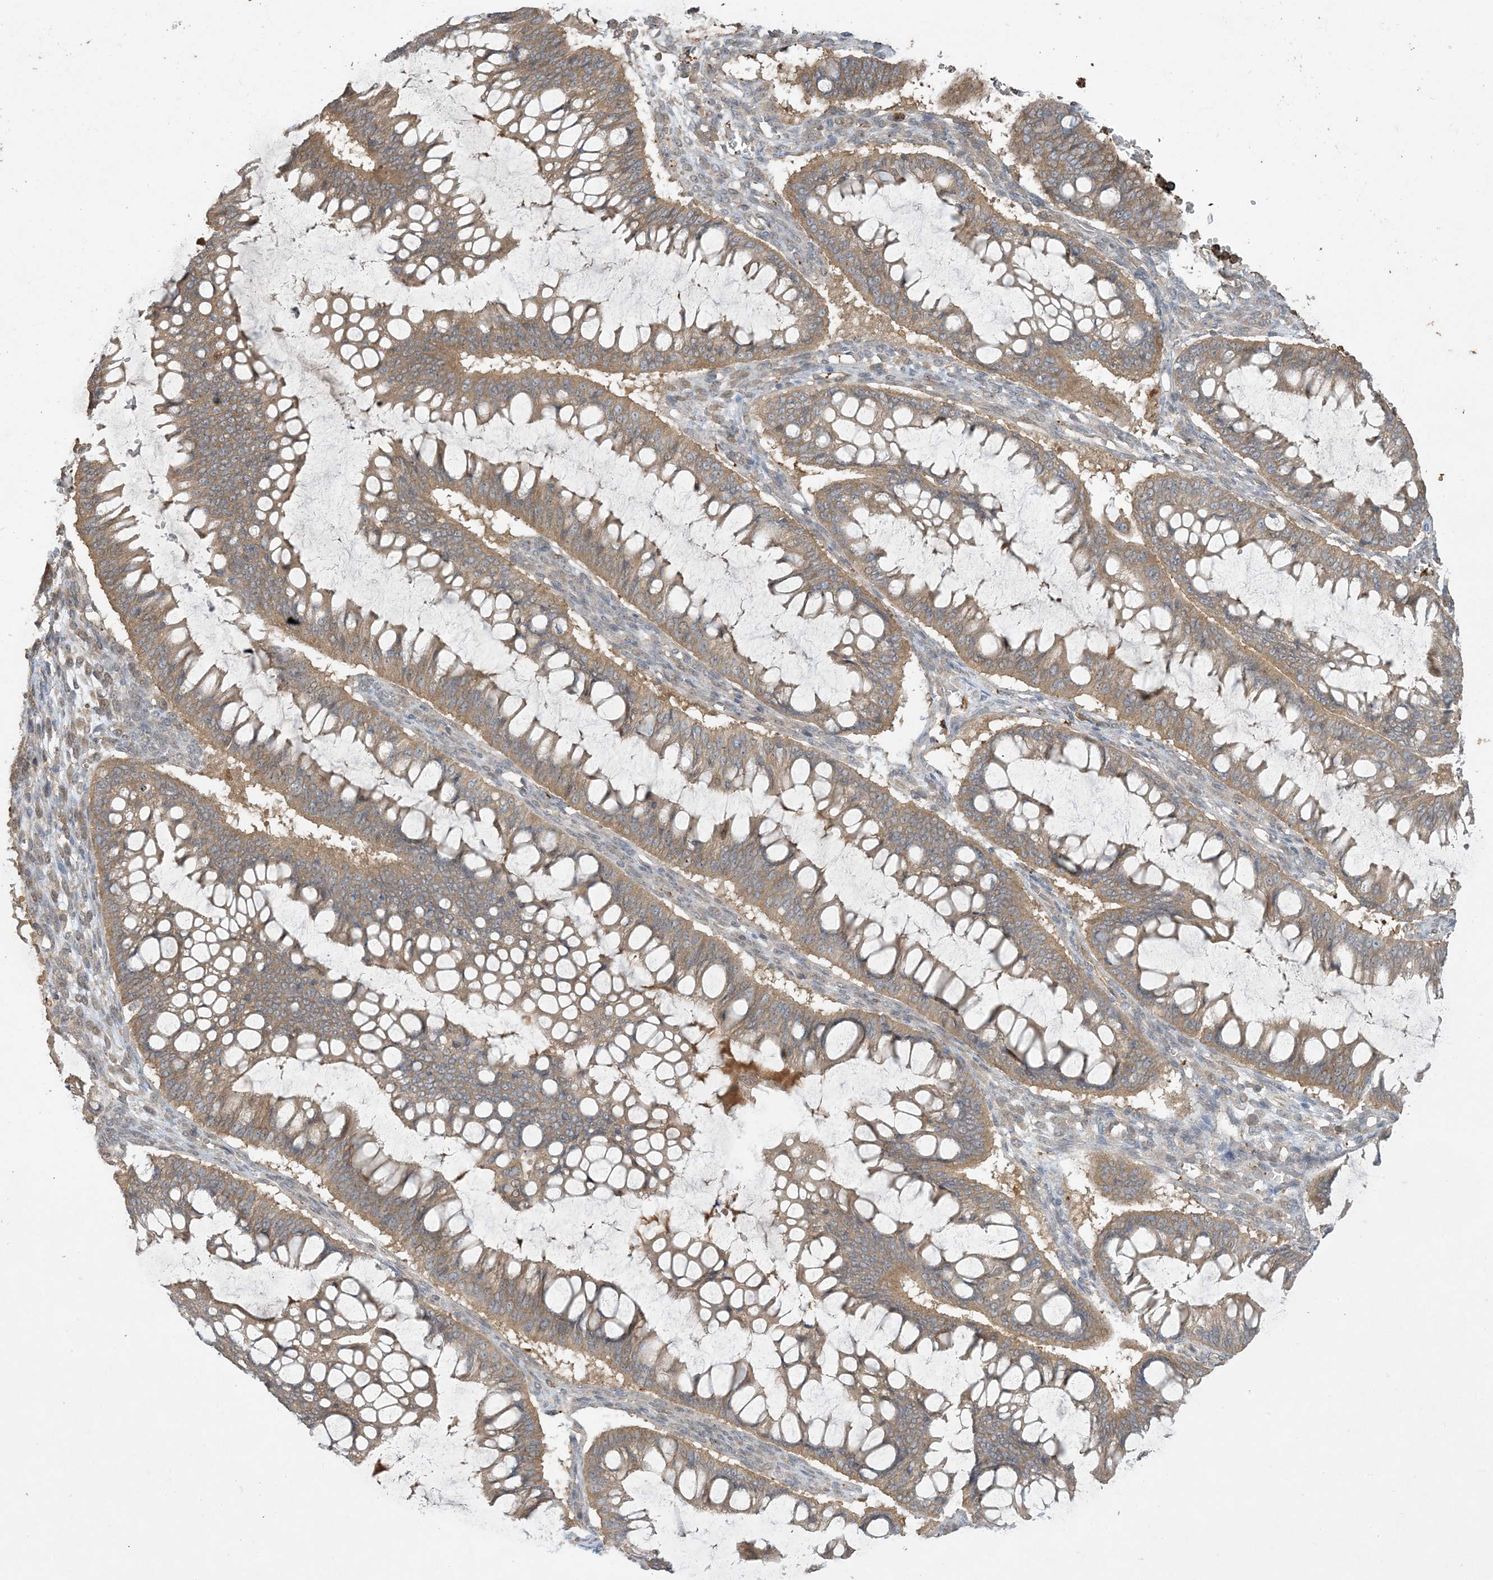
{"staining": {"intensity": "moderate", "quantity": ">75%", "location": "cytoplasmic/membranous"}, "tissue": "ovarian cancer", "cell_type": "Tumor cells", "image_type": "cancer", "snomed": [{"axis": "morphology", "description": "Cystadenocarcinoma, mucinous, NOS"}, {"axis": "topography", "description": "Ovary"}], "caption": "Immunohistochemical staining of human ovarian mucinous cystadenocarcinoma exhibits medium levels of moderate cytoplasmic/membranous expression in approximately >75% of tumor cells.", "gene": "TMSB4X", "patient": {"sex": "female", "age": 73}}